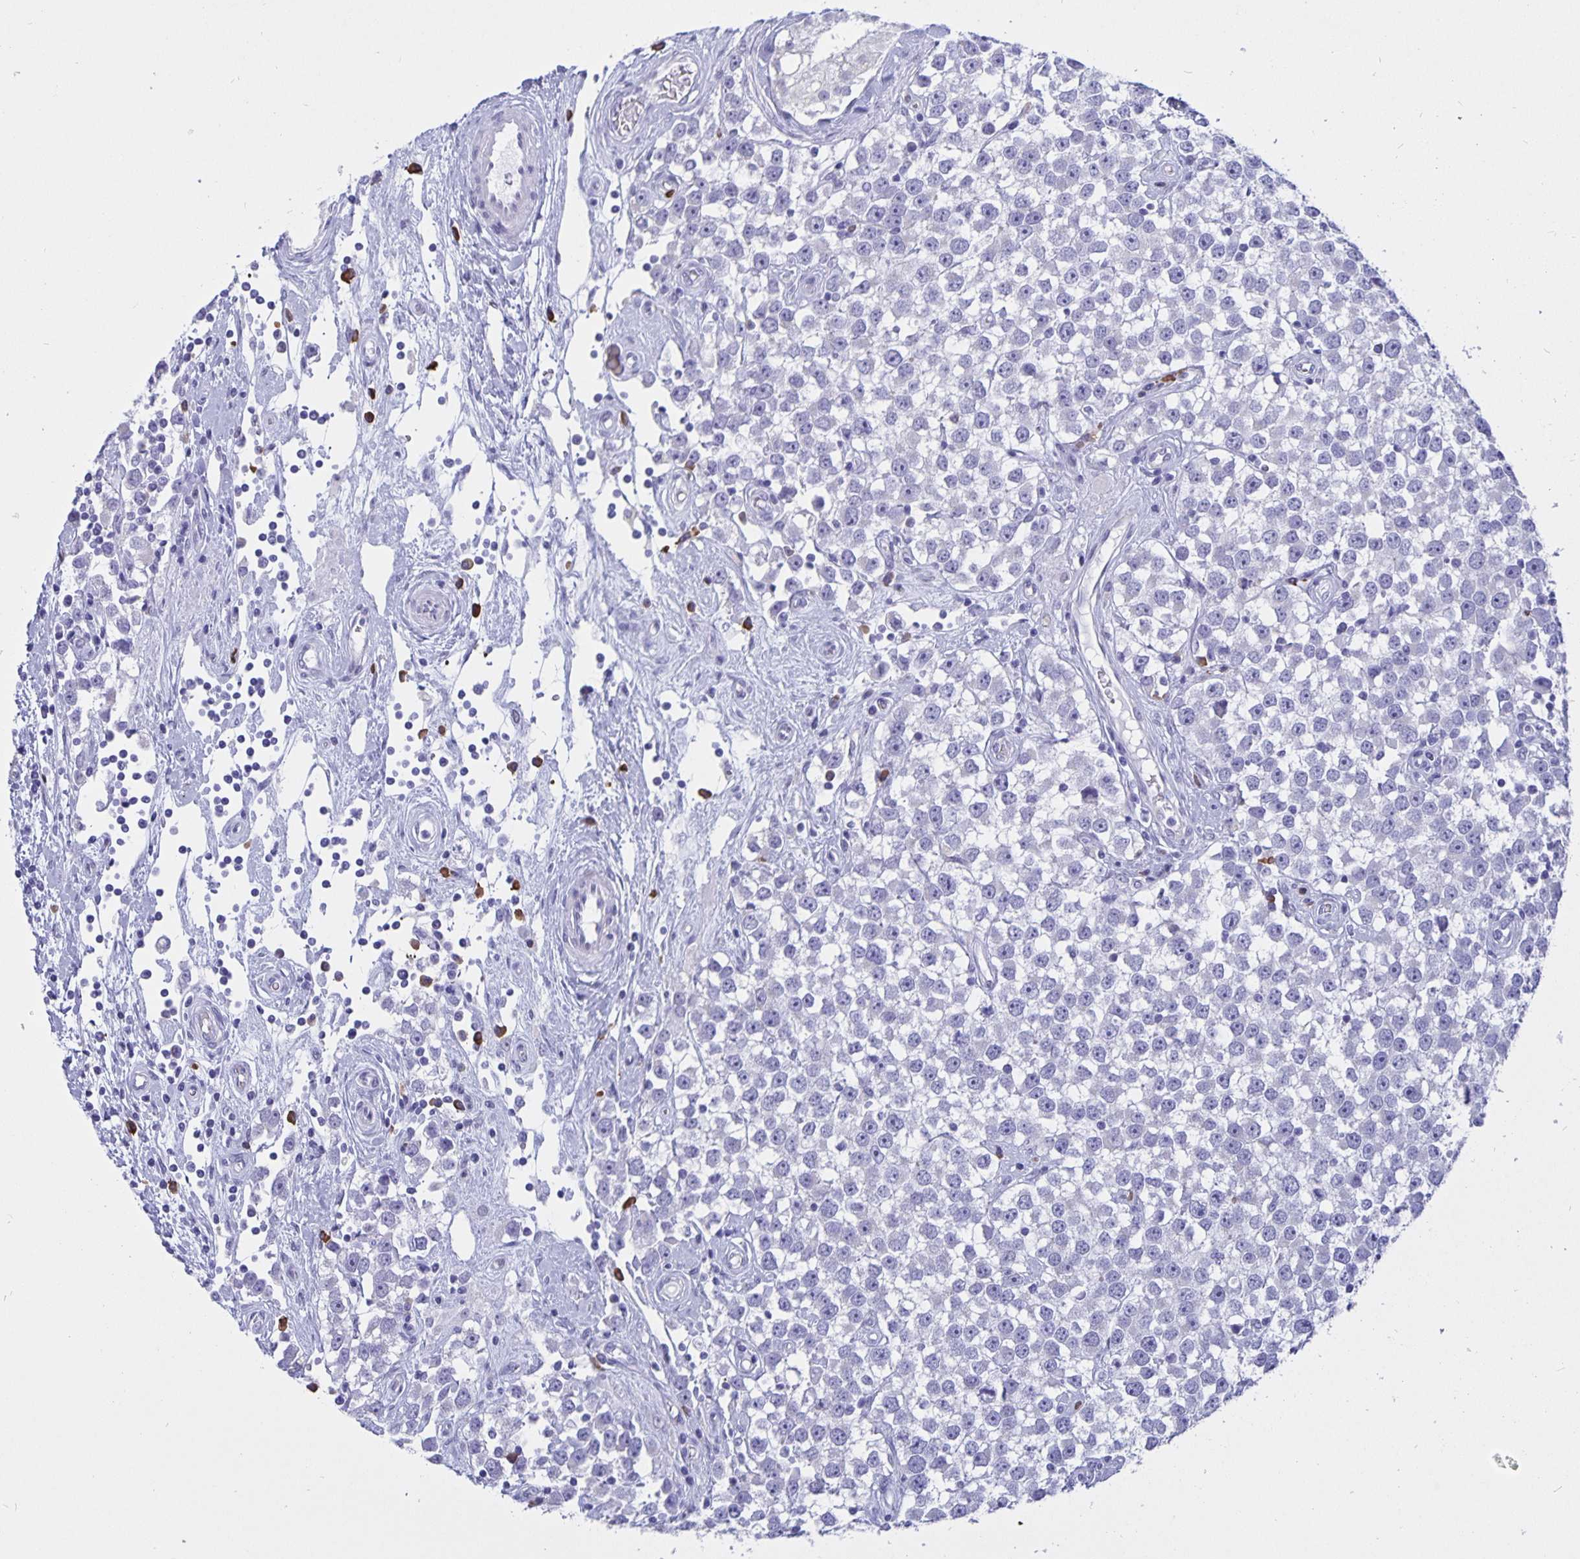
{"staining": {"intensity": "negative", "quantity": "none", "location": "none"}, "tissue": "testis cancer", "cell_type": "Tumor cells", "image_type": "cancer", "snomed": [{"axis": "morphology", "description": "Seminoma, NOS"}, {"axis": "topography", "description": "Testis"}], "caption": "IHC image of human testis cancer stained for a protein (brown), which demonstrates no positivity in tumor cells.", "gene": "ERMN", "patient": {"sex": "male", "age": 34}}